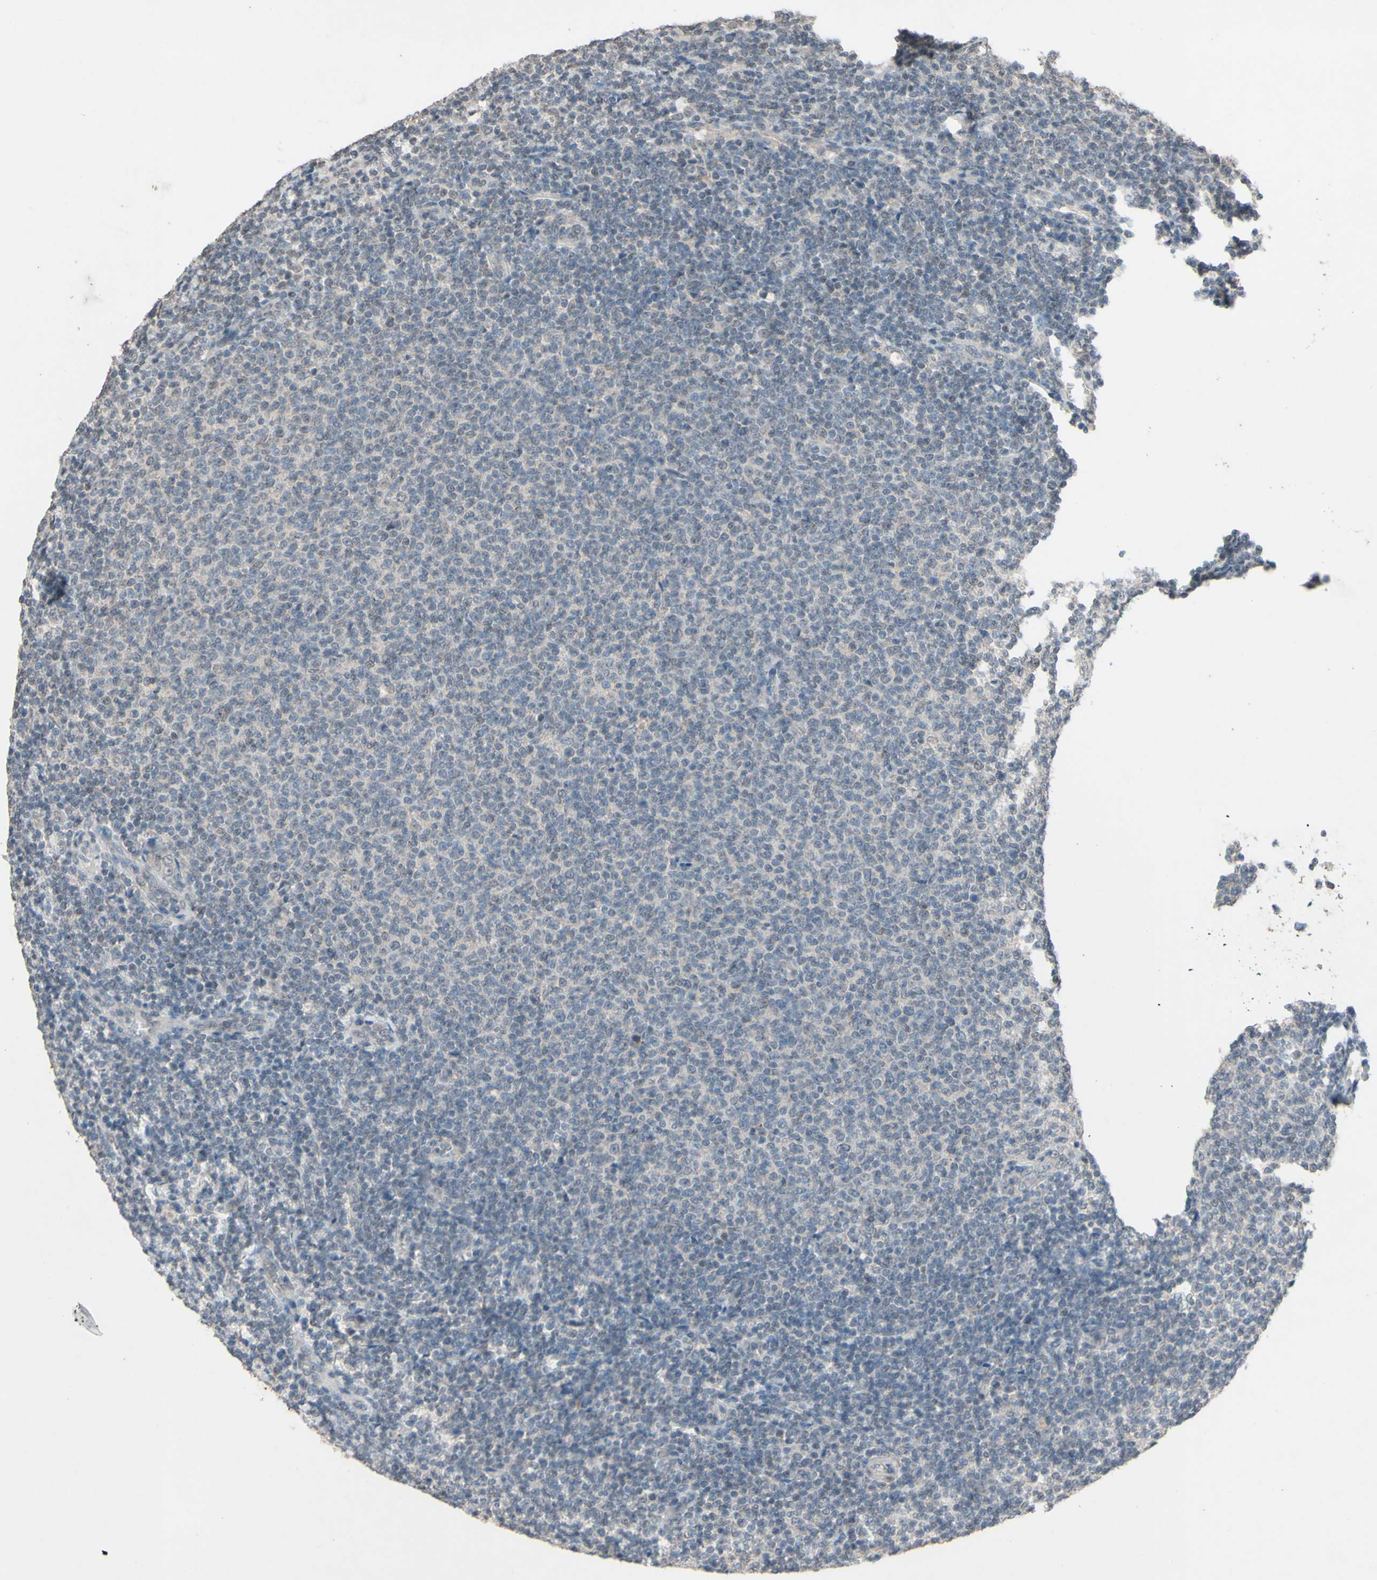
{"staining": {"intensity": "negative", "quantity": "none", "location": "none"}, "tissue": "lymphoma", "cell_type": "Tumor cells", "image_type": "cancer", "snomed": [{"axis": "morphology", "description": "Malignant lymphoma, non-Hodgkin's type, Low grade"}, {"axis": "topography", "description": "Lymph node"}], "caption": "Image shows no significant protein positivity in tumor cells of low-grade malignant lymphoma, non-Hodgkin's type. Nuclei are stained in blue.", "gene": "CDCP1", "patient": {"sex": "male", "age": 66}}